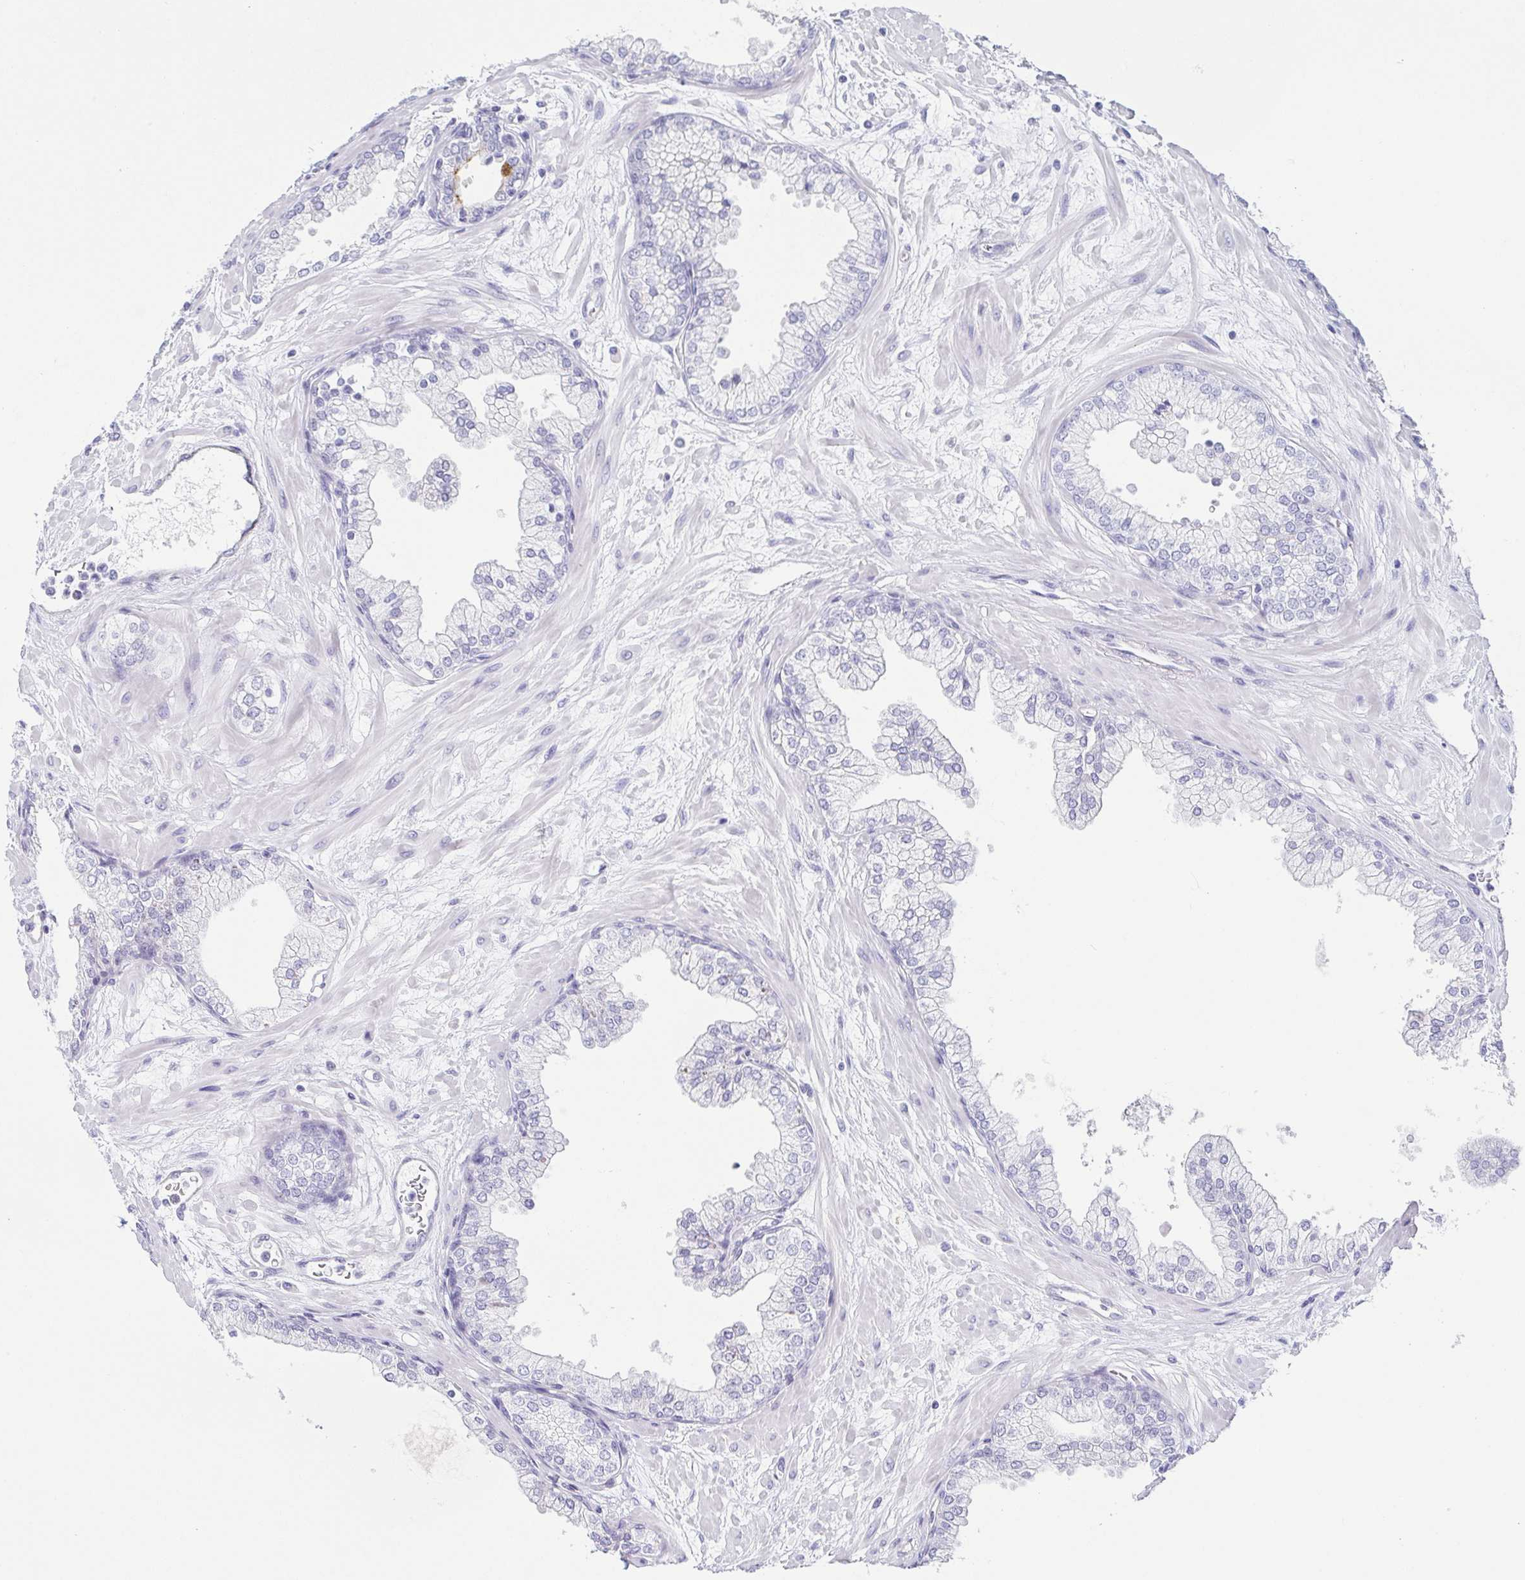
{"staining": {"intensity": "negative", "quantity": "none", "location": "none"}, "tissue": "prostate", "cell_type": "Glandular cells", "image_type": "normal", "snomed": [{"axis": "morphology", "description": "Normal tissue, NOS"}, {"axis": "topography", "description": "Prostate"}, {"axis": "topography", "description": "Peripheral nerve tissue"}], "caption": "The histopathology image reveals no significant expression in glandular cells of prostate.", "gene": "ENSG00000275778", "patient": {"sex": "male", "age": 61}}